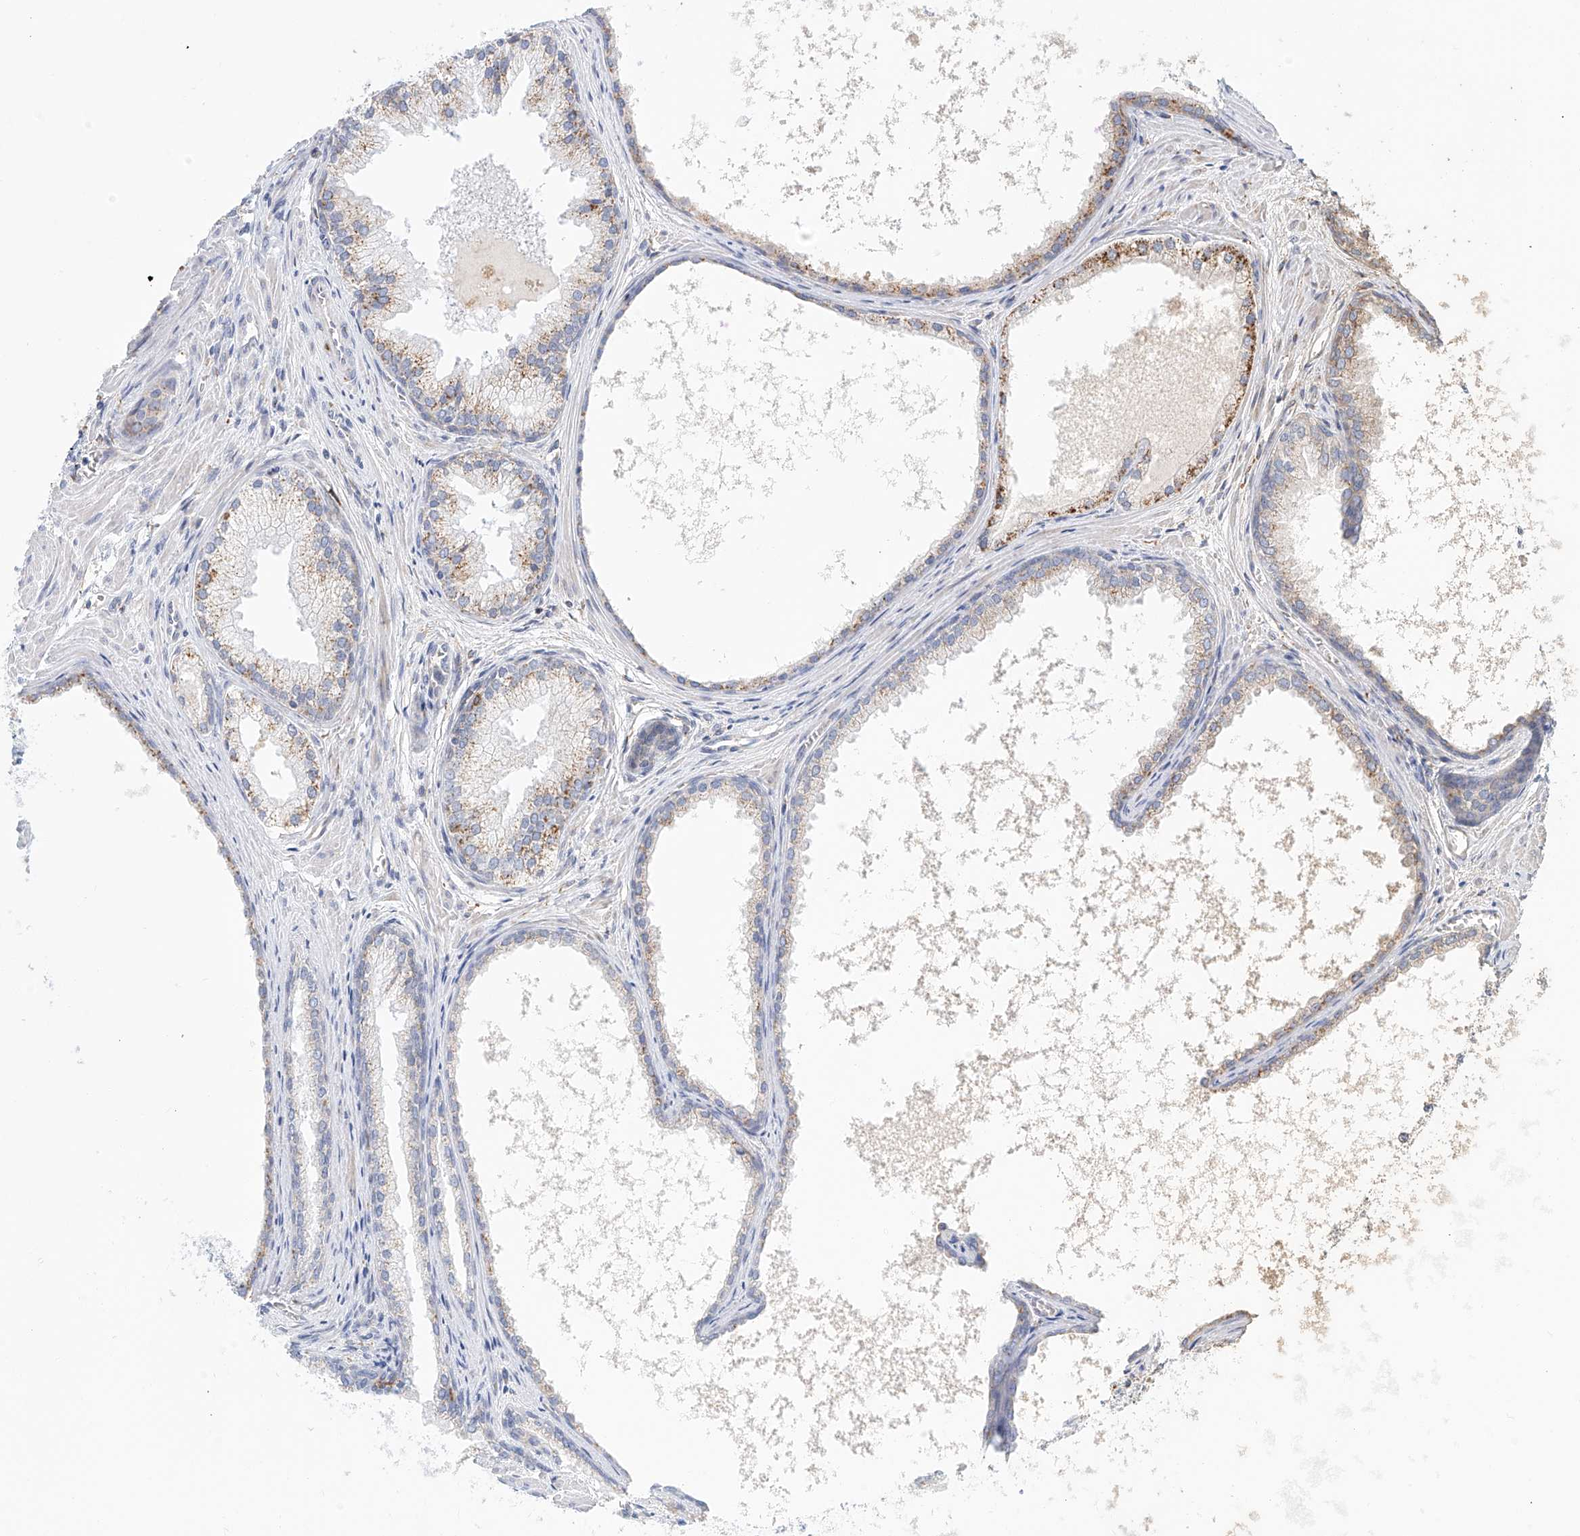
{"staining": {"intensity": "moderate", "quantity": "25%-75%", "location": "cytoplasmic/membranous"}, "tissue": "prostate cancer", "cell_type": "Tumor cells", "image_type": "cancer", "snomed": [{"axis": "morphology", "description": "Adenocarcinoma, Low grade"}, {"axis": "topography", "description": "Prostate"}], "caption": "Approximately 25%-75% of tumor cells in prostate cancer (adenocarcinoma (low-grade)) exhibit moderate cytoplasmic/membranous protein expression as visualized by brown immunohistochemical staining.", "gene": "HGSNAT", "patient": {"sex": "male", "age": 54}}